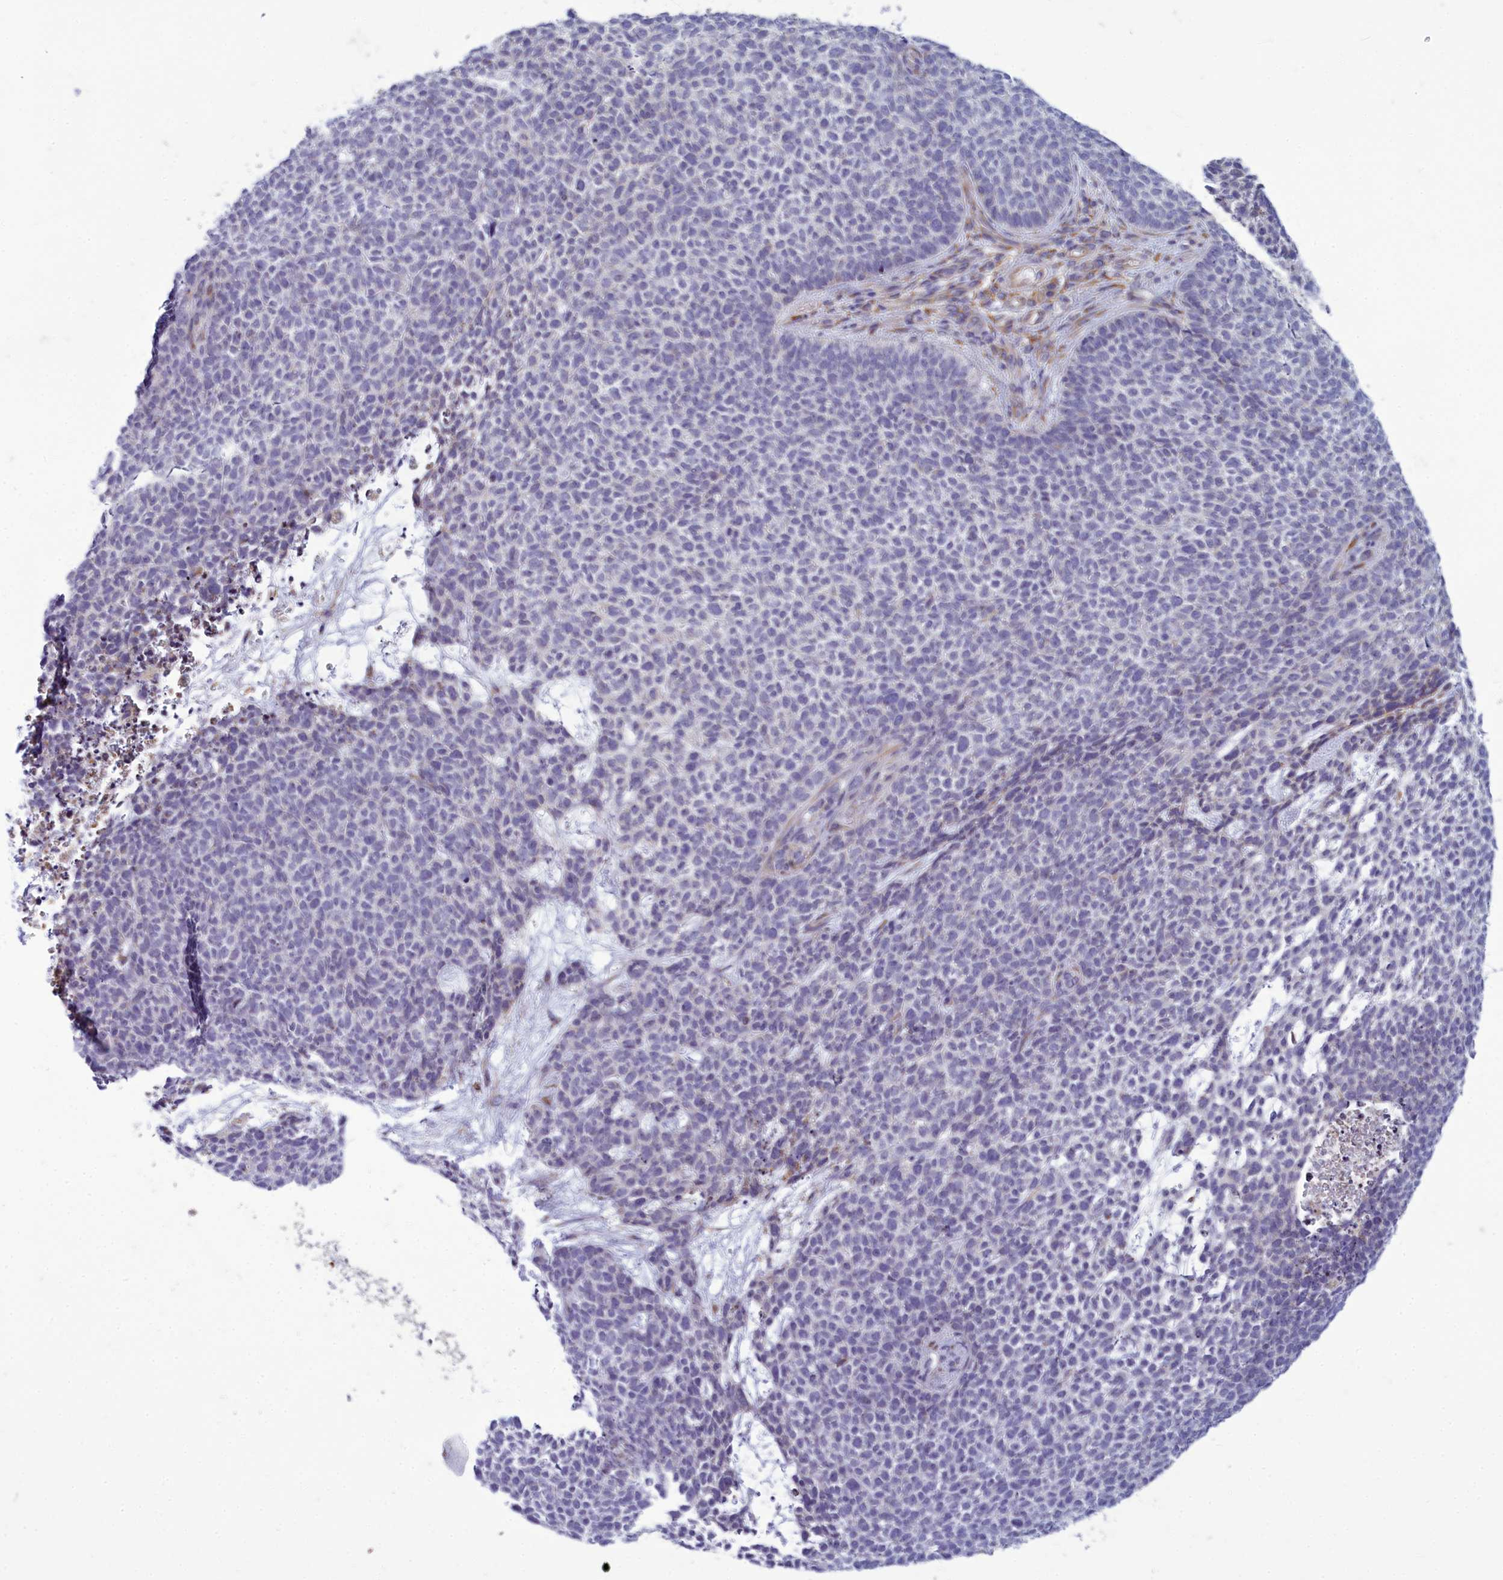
{"staining": {"intensity": "negative", "quantity": "none", "location": "none"}, "tissue": "skin cancer", "cell_type": "Tumor cells", "image_type": "cancer", "snomed": [{"axis": "morphology", "description": "Basal cell carcinoma"}, {"axis": "topography", "description": "Skin"}], "caption": "The photomicrograph demonstrates no significant staining in tumor cells of skin cancer.", "gene": "CENATAC", "patient": {"sex": "female", "age": 84}}